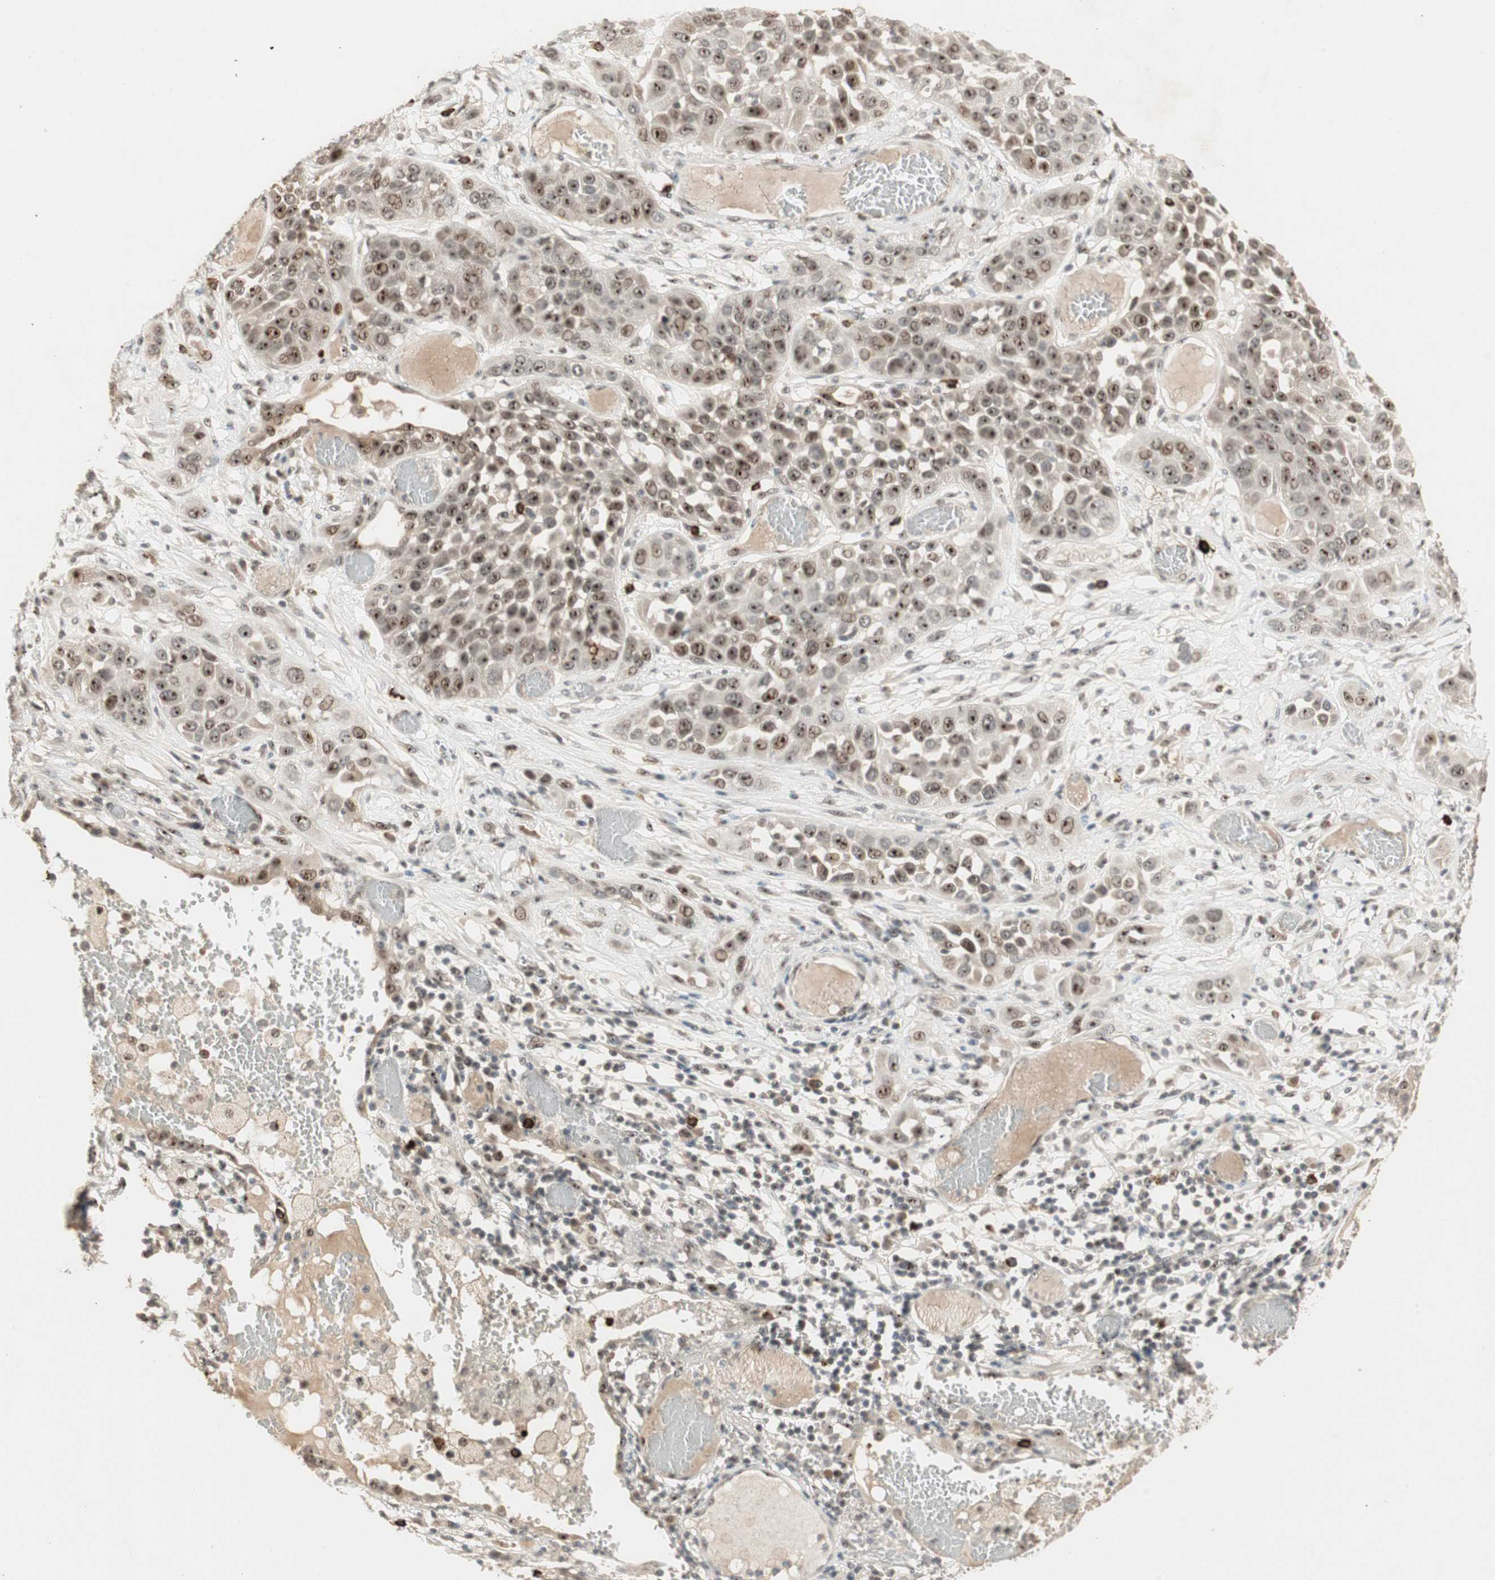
{"staining": {"intensity": "strong", "quantity": ">75%", "location": "nuclear"}, "tissue": "lung cancer", "cell_type": "Tumor cells", "image_type": "cancer", "snomed": [{"axis": "morphology", "description": "Squamous cell carcinoma, NOS"}, {"axis": "topography", "description": "Lung"}], "caption": "Lung squamous cell carcinoma stained with DAB immunohistochemistry exhibits high levels of strong nuclear positivity in approximately >75% of tumor cells.", "gene": "ETV4", "patient": {"sex": "male", "age": 71}}